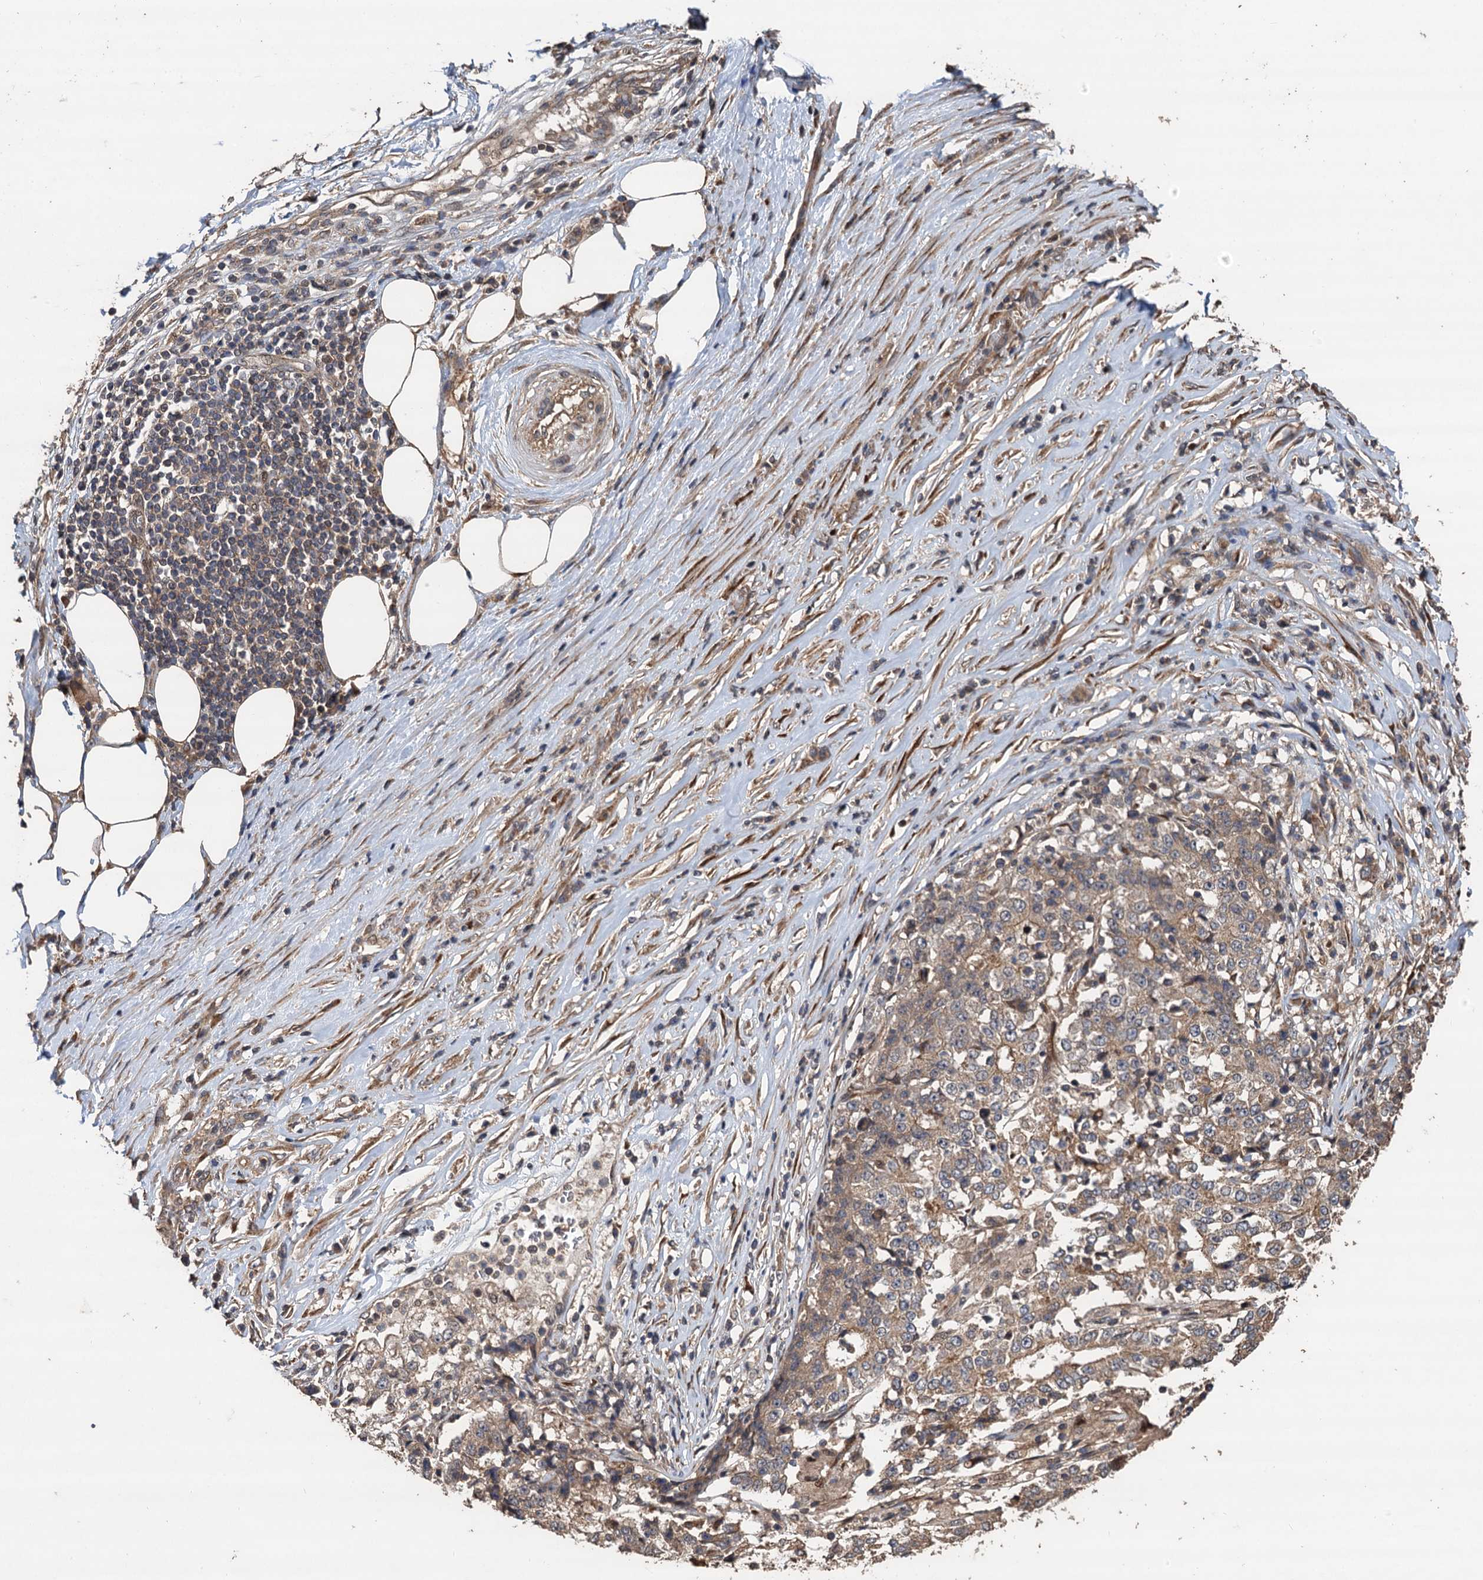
{"staining": {"intensity": "weak", "quantity": "25%-75%", "location": "cytoplasmic/membranous"}, "tissue": "stomach cancer", "cell_type": "Tumor cells", "image_type": "cancer", "snomed": [{"axis": "morphology", "description": "Adenocarcinoma, NOS"}, {"axis": "topography", "description": "Stomach"}], "caption": "Weak cytoplasmic/membranous protein expression is present in approximately 25%-75% of tumor cells in adenocarcinoma (stomach).", "gene": "TMEM39B", "patient": {"sex": "male", "age": 59}}